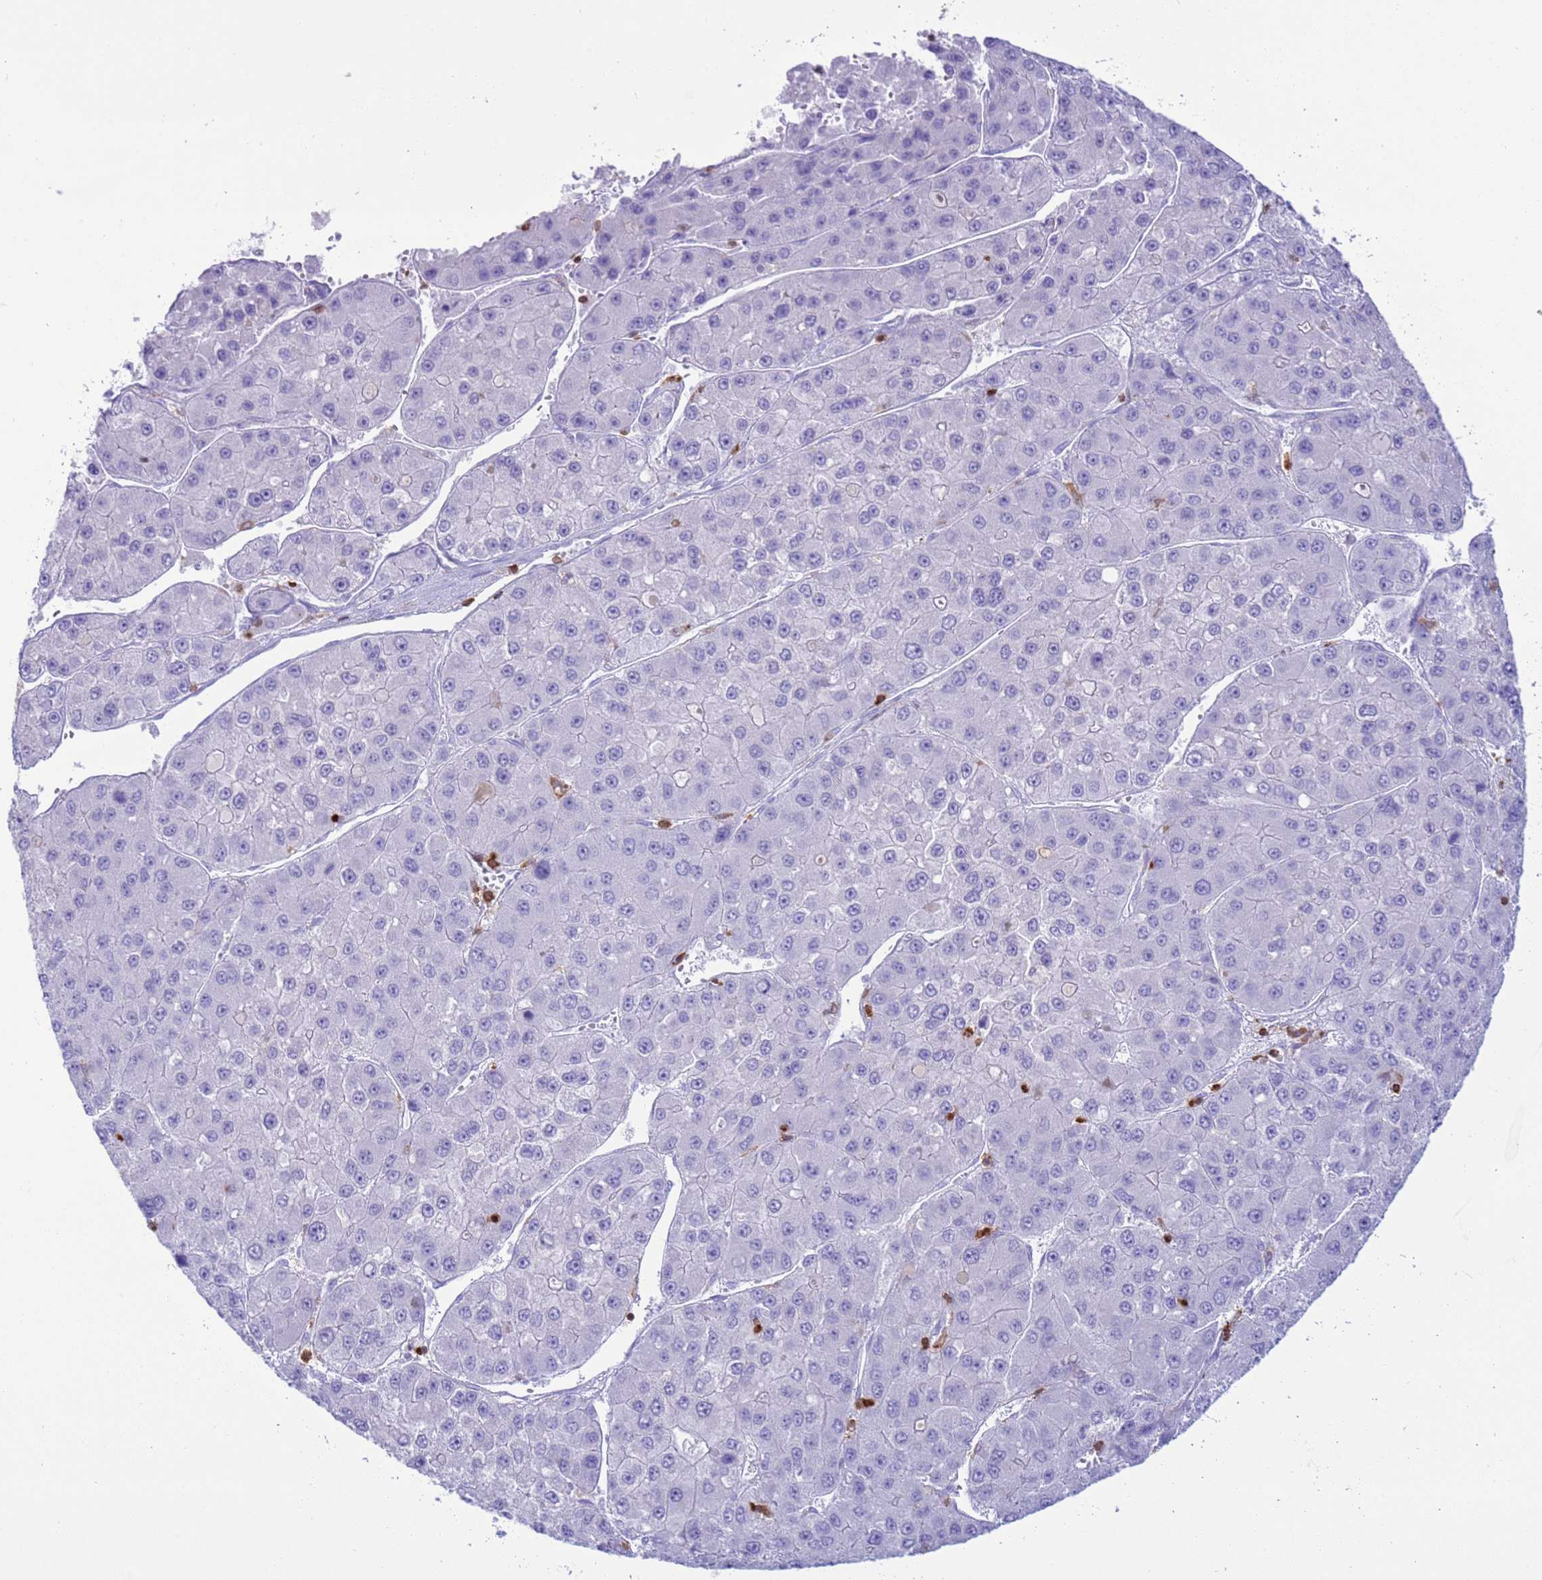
{"staining": {"intensity": "negative", "quantity": "none", "location": "none"}, "tissue": "liver cancer", "cell_type": "Tumor cells", "image_type": "cancer", "snomed": [{"axis": "morphology", "description": "Carcinoma, Hepatocellular, NOS"}, {"axis": "topography", "description": "Liver"}], "caption": "Liver hepatocellular carcinoma was stained to show a protein in brown. There is no significant positivity in tumor cells. (Immunohistochemistry (ihc), brightfield microscopy, high magnification).", "gene": "IRF5", "patient": {"sex": "female", "age": 73}}